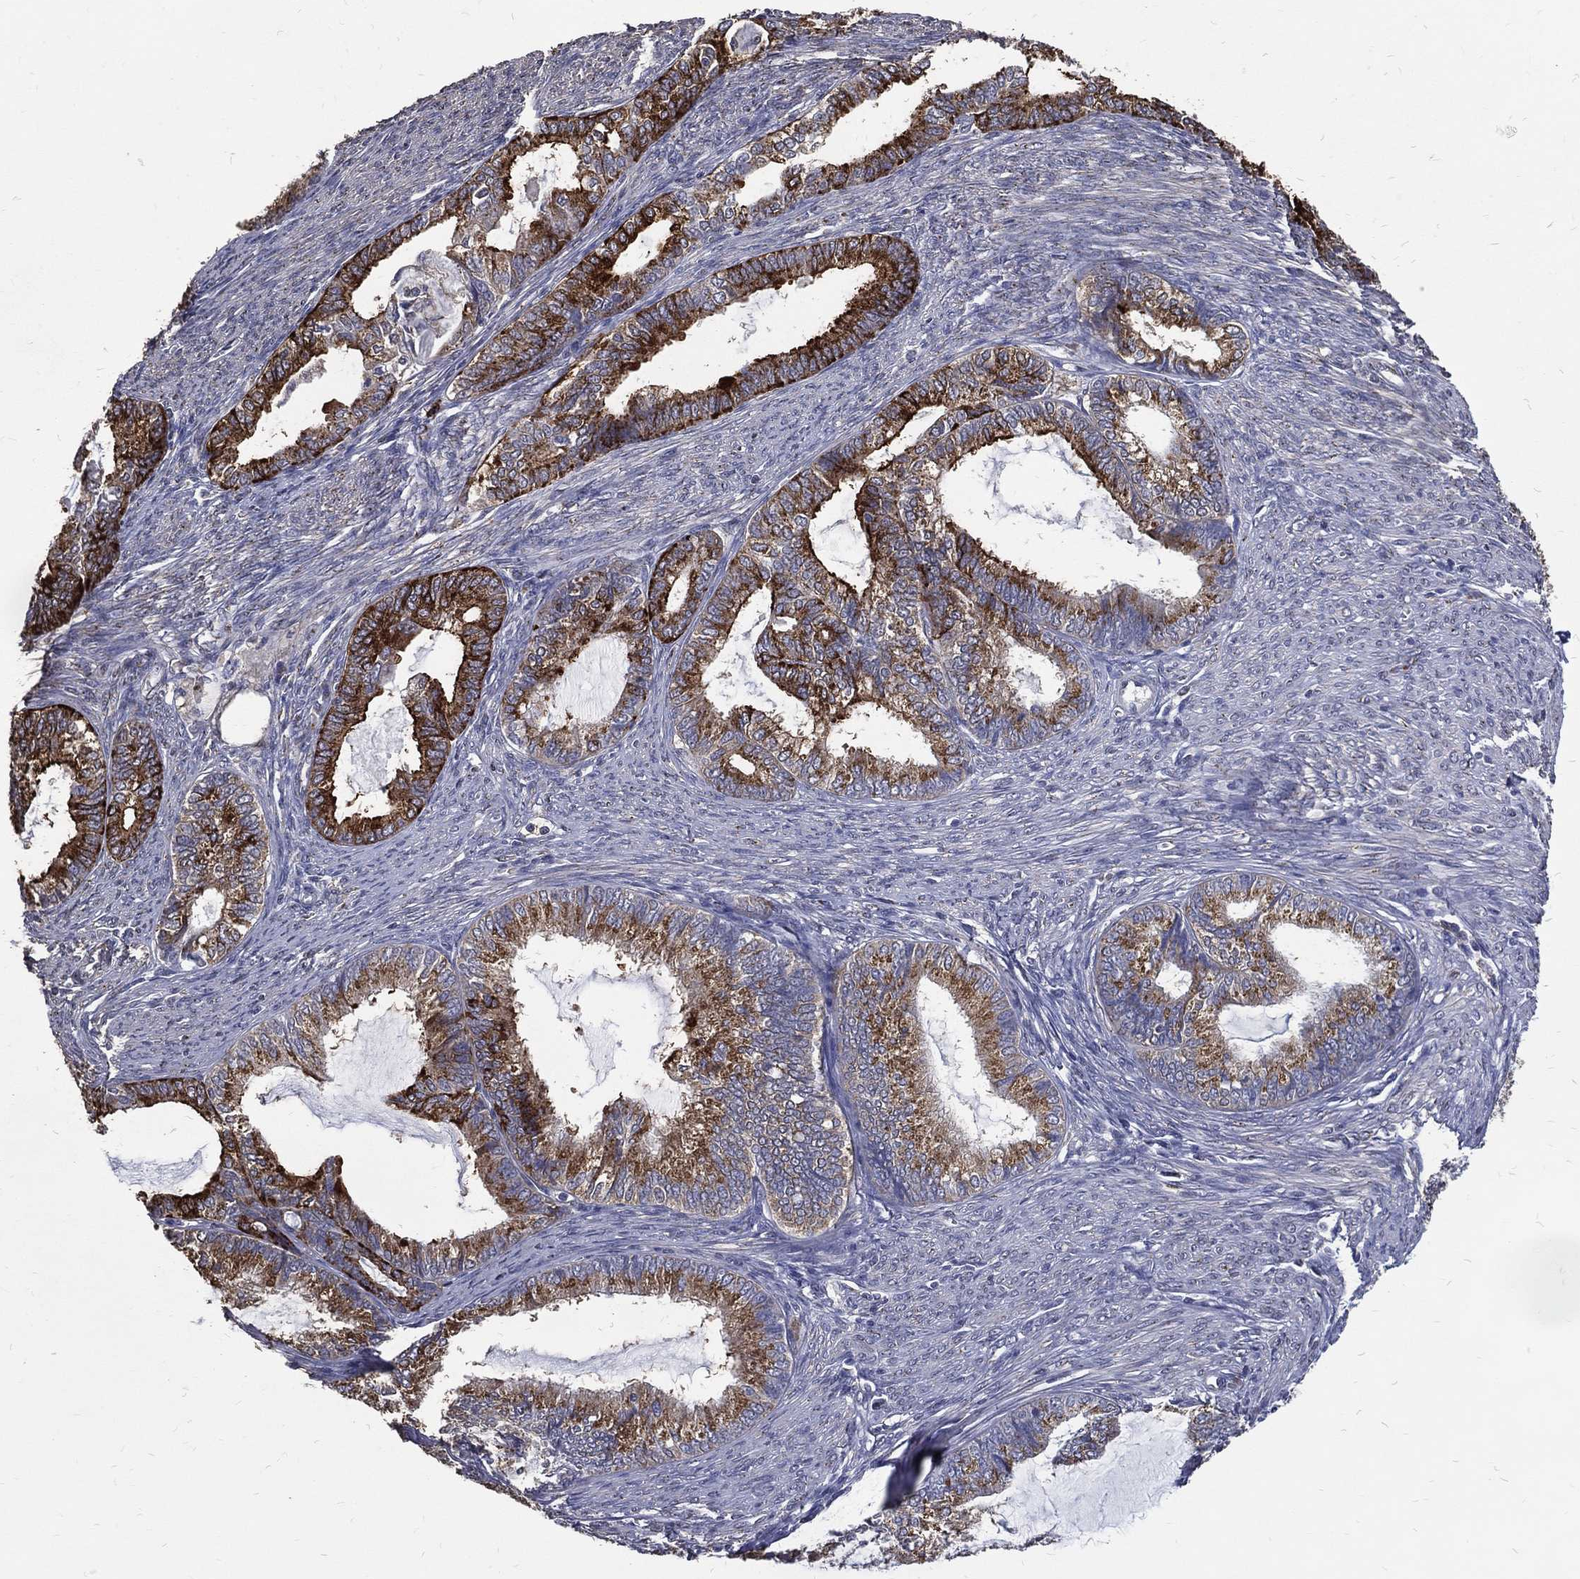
{"staining": {"intensity": "strong", "quantity": ">75%", "location": "cytoplasmic/membranous"}, "tissue": "endometrial cancer", "cell_type": "Tumor cells", "image_type": "cancer", "snomed": [{"axis": "morphology", "description": "Adenocarcinoma, NOS"}, {"axis": "topography", "description": "Endometrium"}], "caption": "The histopathology image displays staining of endometrial cancer, revealing strong cytoplasmic/membranous protein positivity (brown color) within tumor cells.", "gene": "GPR183", "patient": {"sex": "female", "age": 86}}